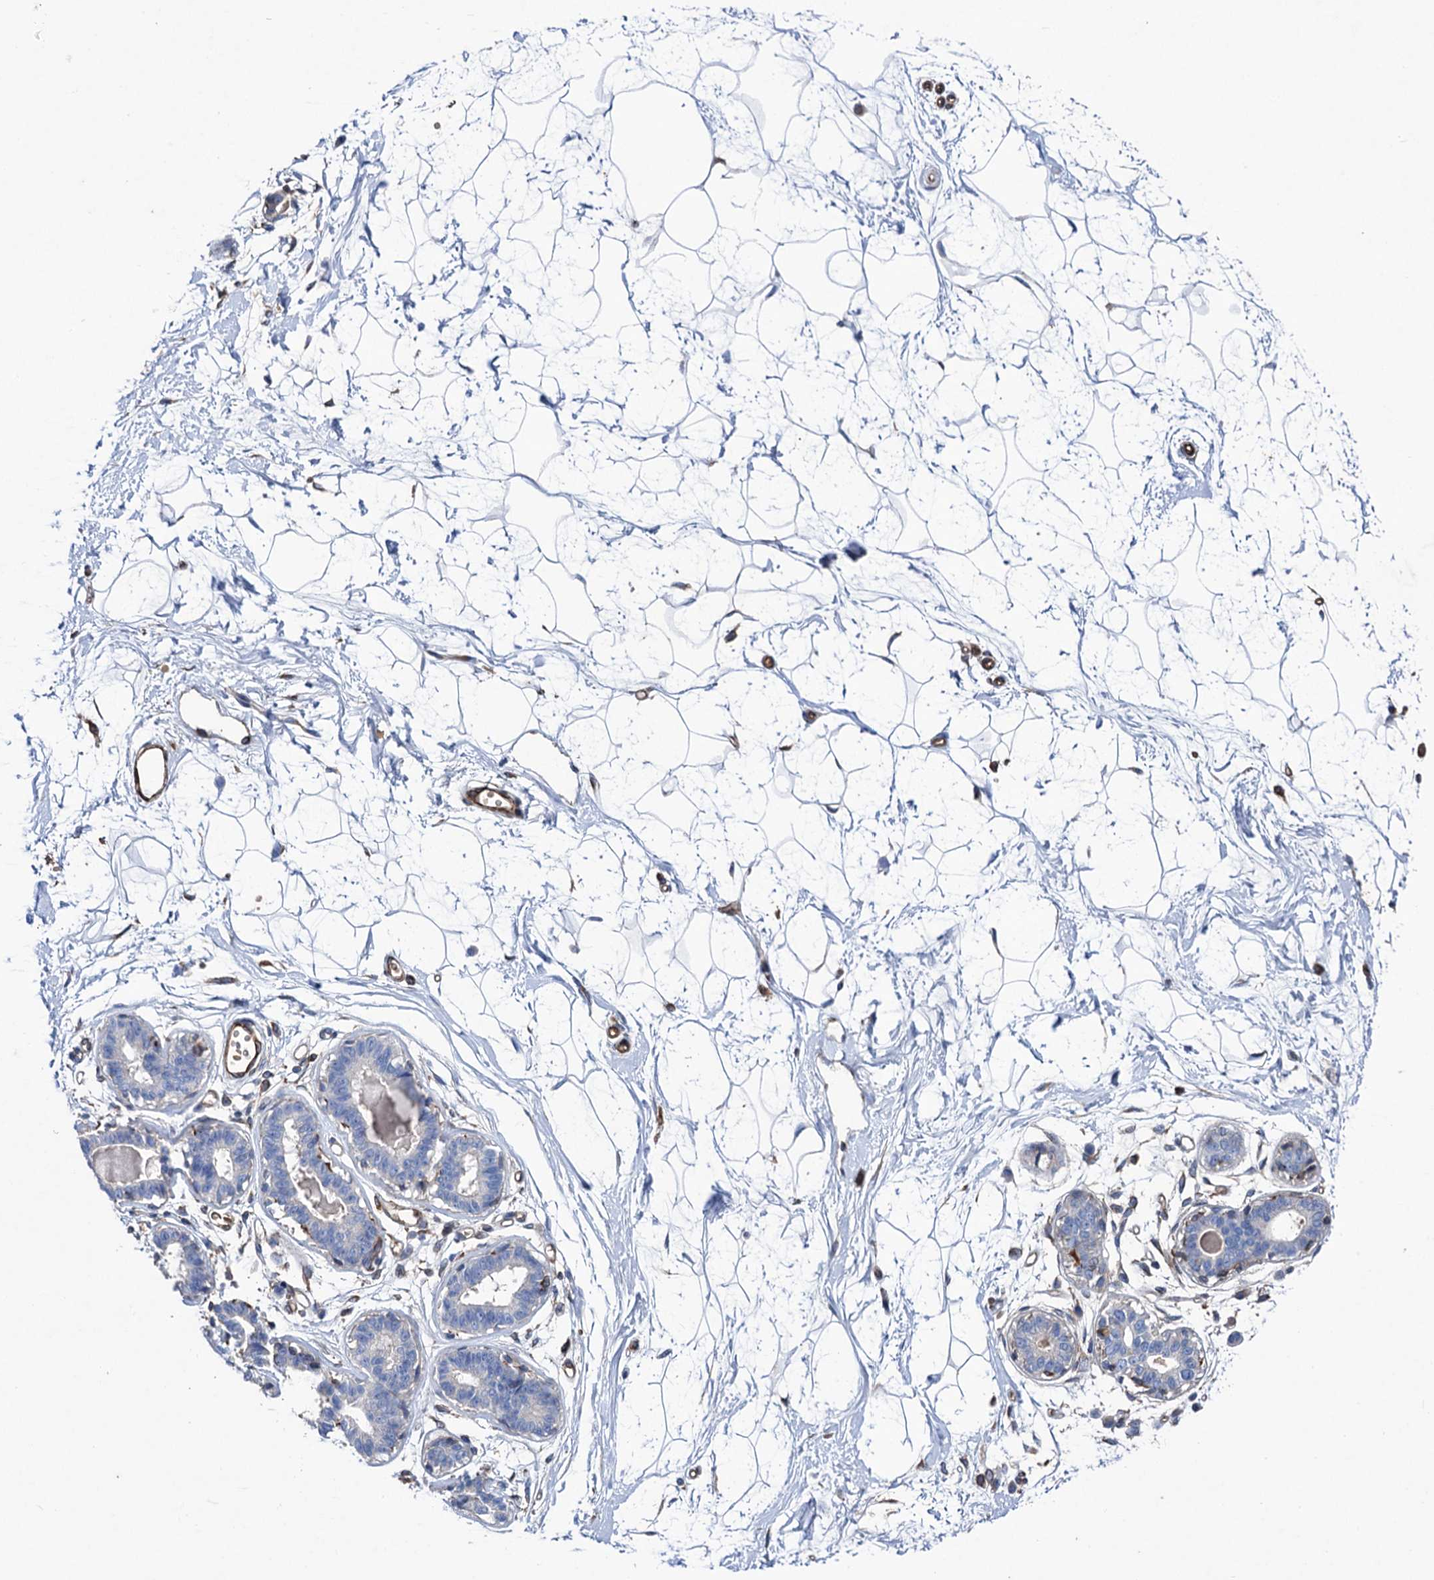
{"staining": {"intensity": "negative", "quantity": "none", "location": "none"}, "tissue": "breast", "cell_type": "Adipocytes", "image_type": "normal", "snomed": [{"axis": "morphology", "description": "Normal tissue, NOS"}, {"axis": "topography", "description": "Breast"}], "caption": "Immunohistochemistry (IHC) photomicrograph of unremarkable breast: human breast stained with DAB (3,3'-diaminobenzidine) displays no significant protein positivity in adipocytes.", "gene": "STING1", "patient": {"sex": "female", "age": 45}}